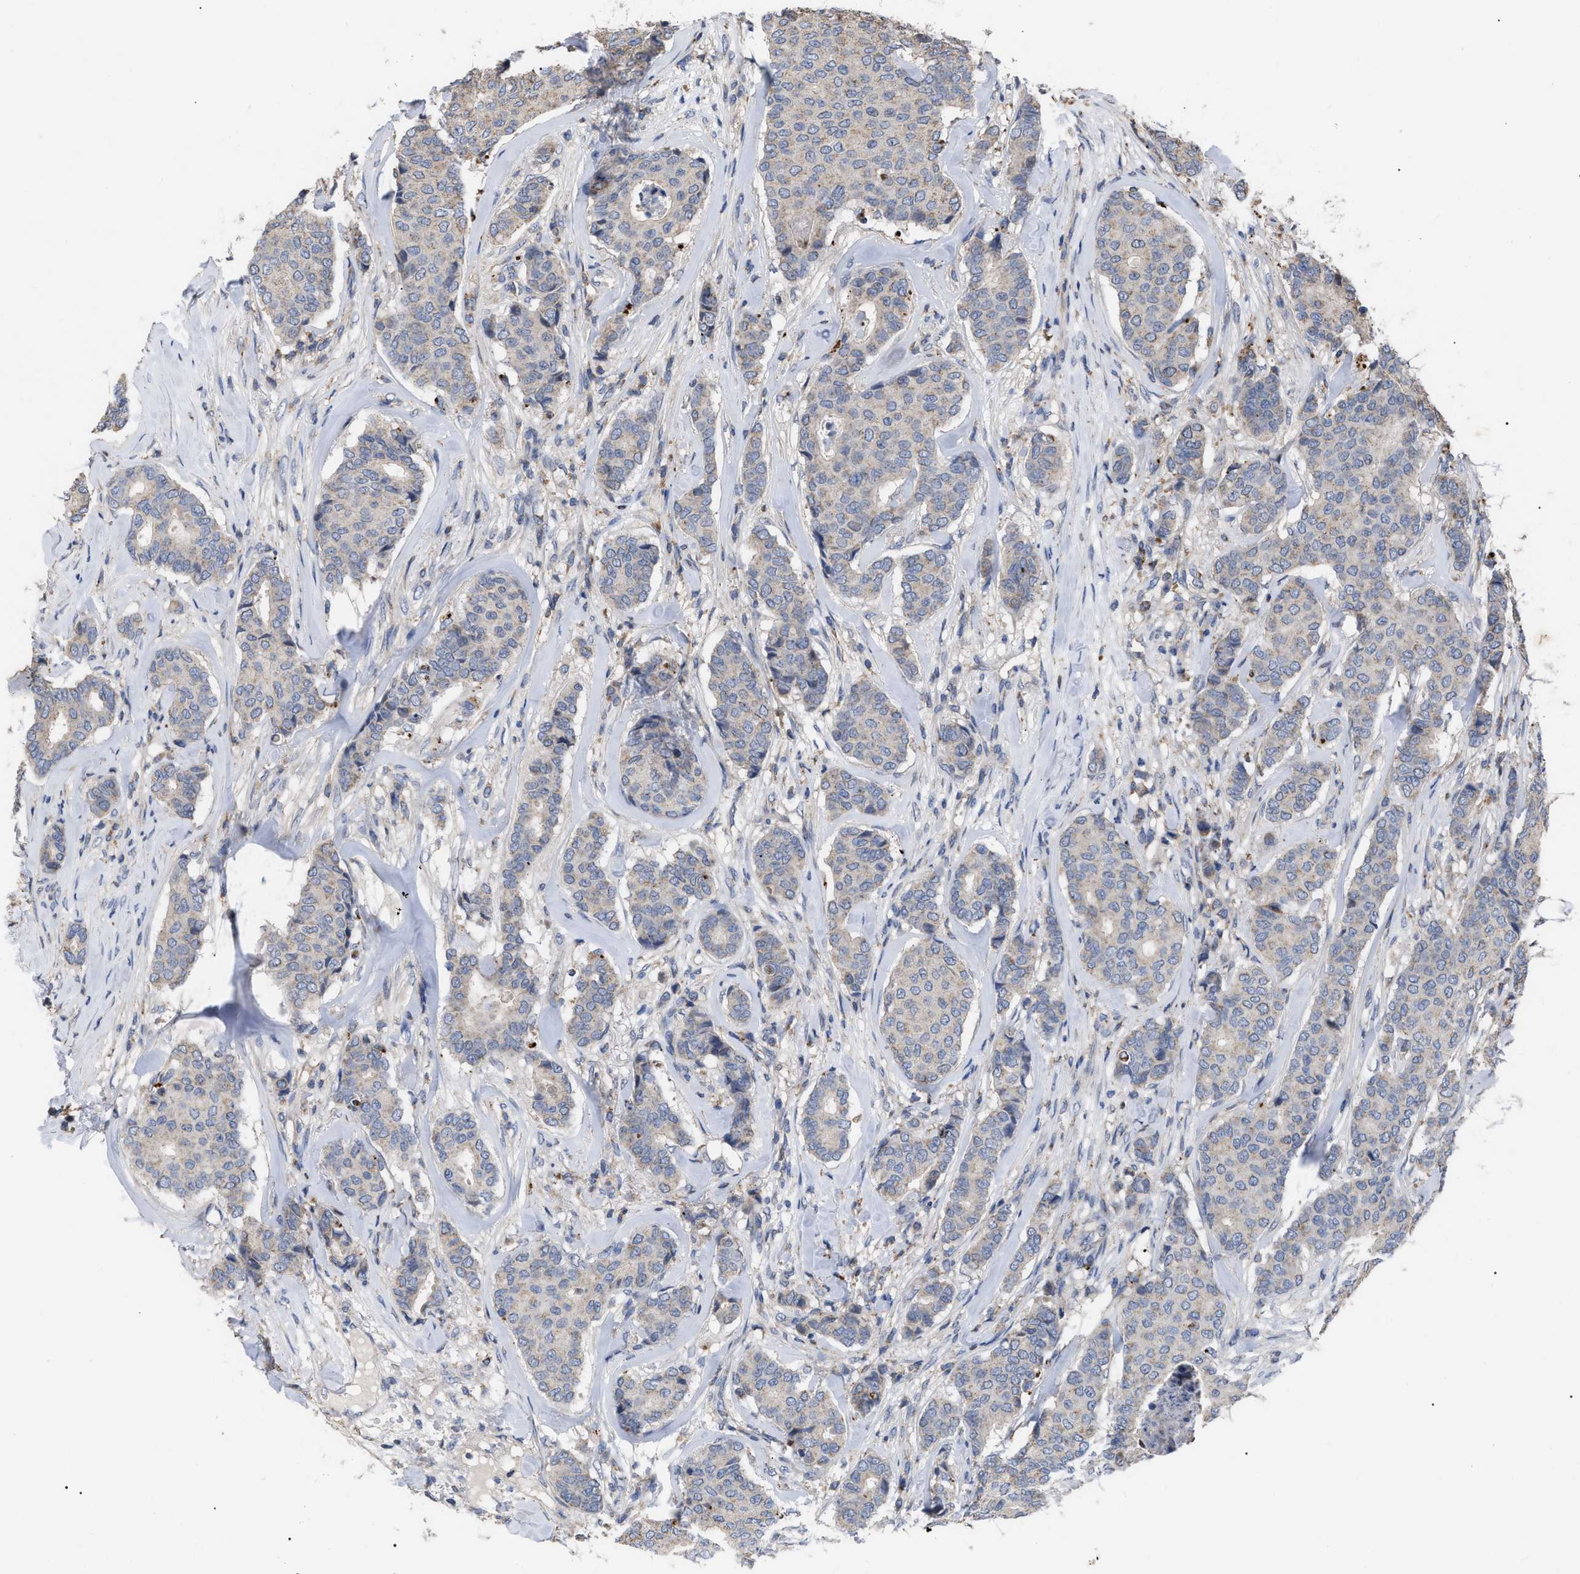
{"staining": {"intensity": "negative", "quantity": "none", "location": "none"}, "tissue": "breast cancer", "cell_type": "Tumor cells", "image_type": "cancer", "snomed": [{"axis": "morphology", "description": "Duct carcinoma"}, {"axis": "topography", "description": "Breast"}], "caption": "DAB immunohistochemical staining of human breast cancer (infiltrating ductal carcinoma) shows no significant expression in tumor cells. Nuclei are stained in blue.", "gene": "FAM171A2", "patient": {"sex": "female", "age": 75}}